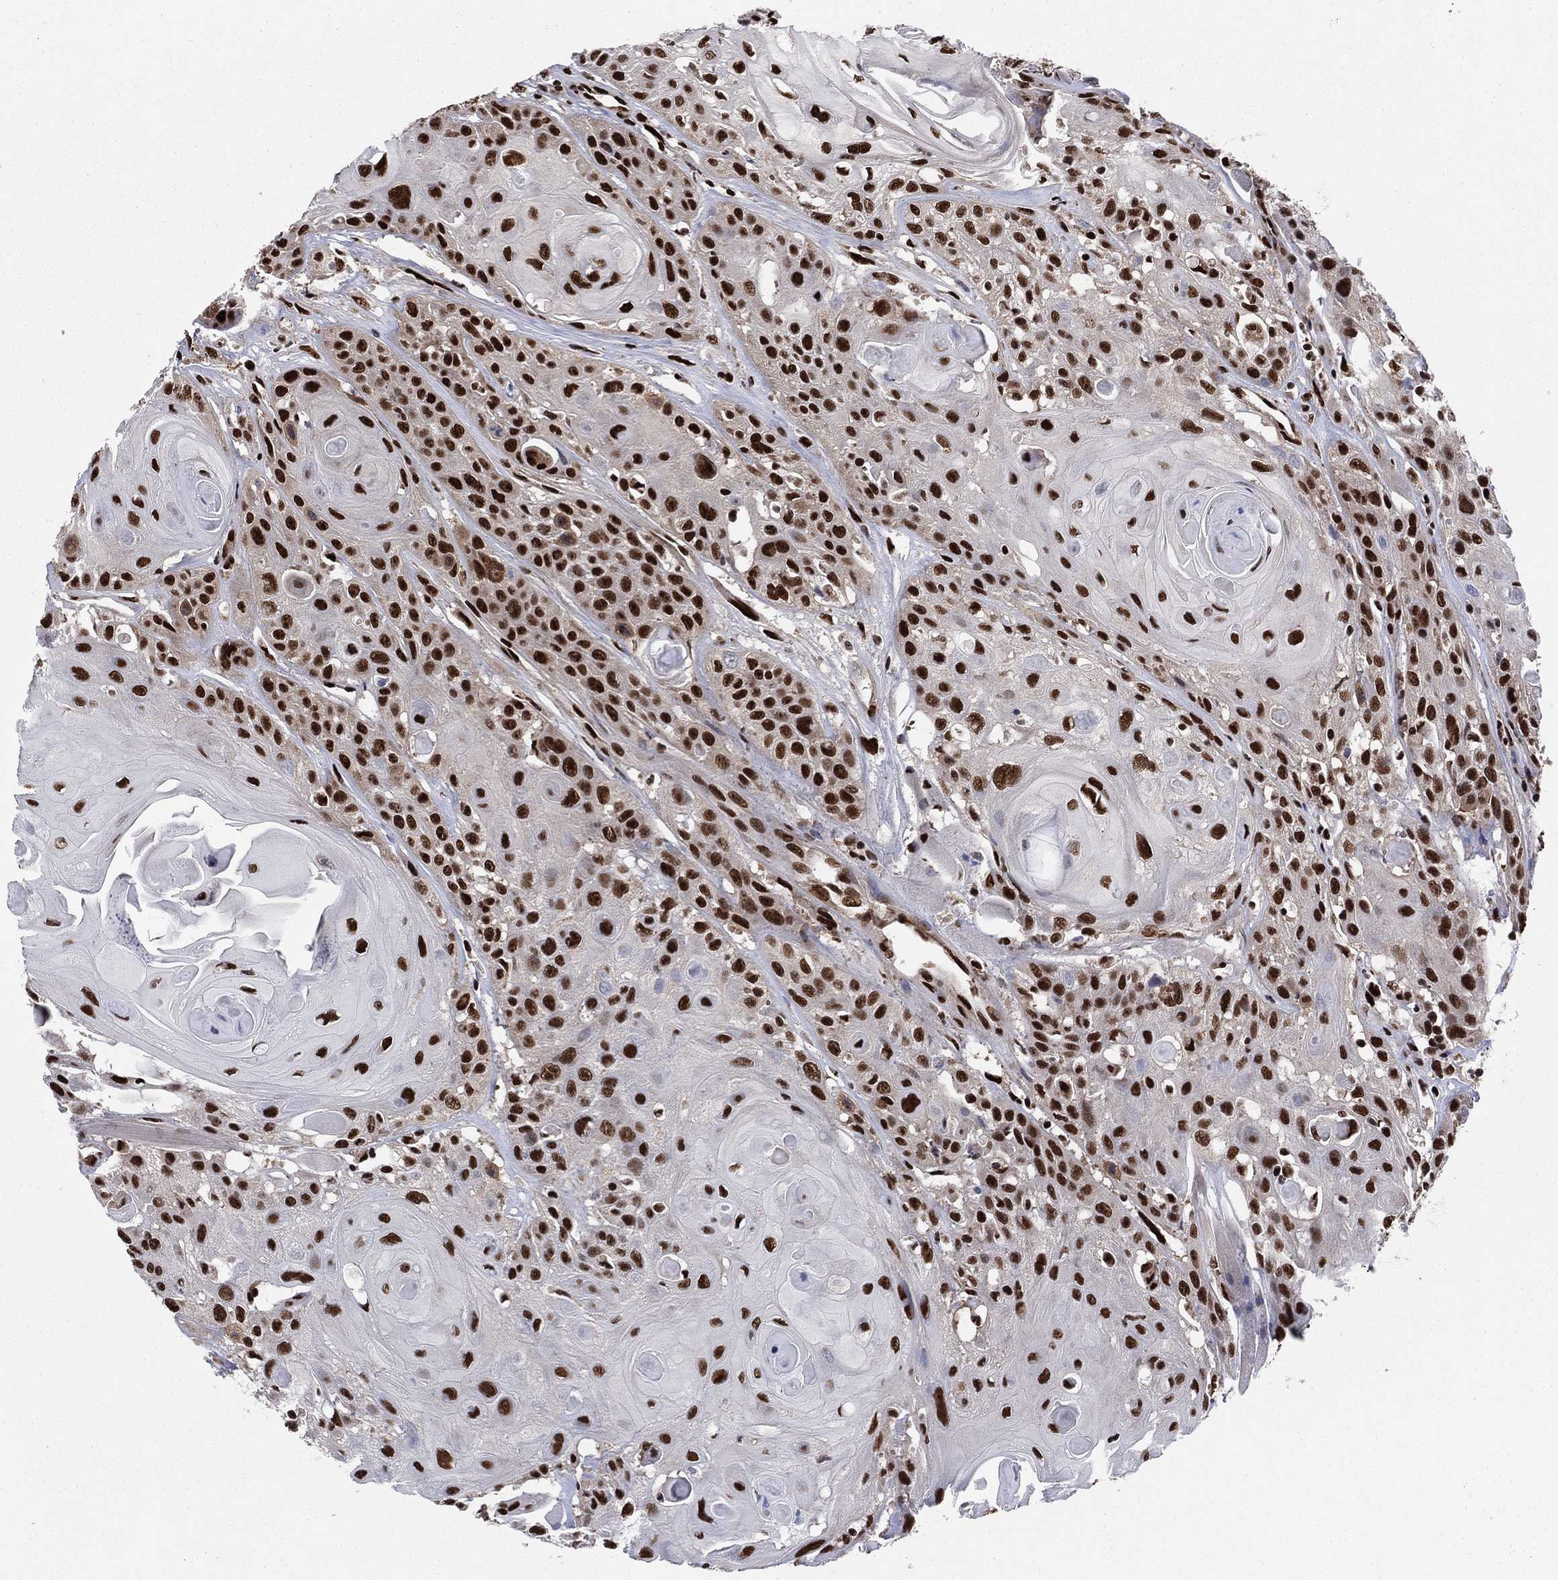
{"staining": {"intensity": "strong", "quantity": ">75%", "location": "nuclear"}, "tissue": "head and neck cancer", "cell_type": "Tumor cells", "image_type": "cancer", "snomed": [{"axis": "morphology", "description": "Squamous cell carcinoma, NOS"}, {"axis": "topography", "description": "Head-Neck"}], "caption": "Protein positivity by immunohistochemistry (IHC) reveals strong nuclear positivity in approximately >75% of tumor cells in head and neck cancer.", "gene": "TP53BP1", "patient": {"sex": "female", "age": 59}}